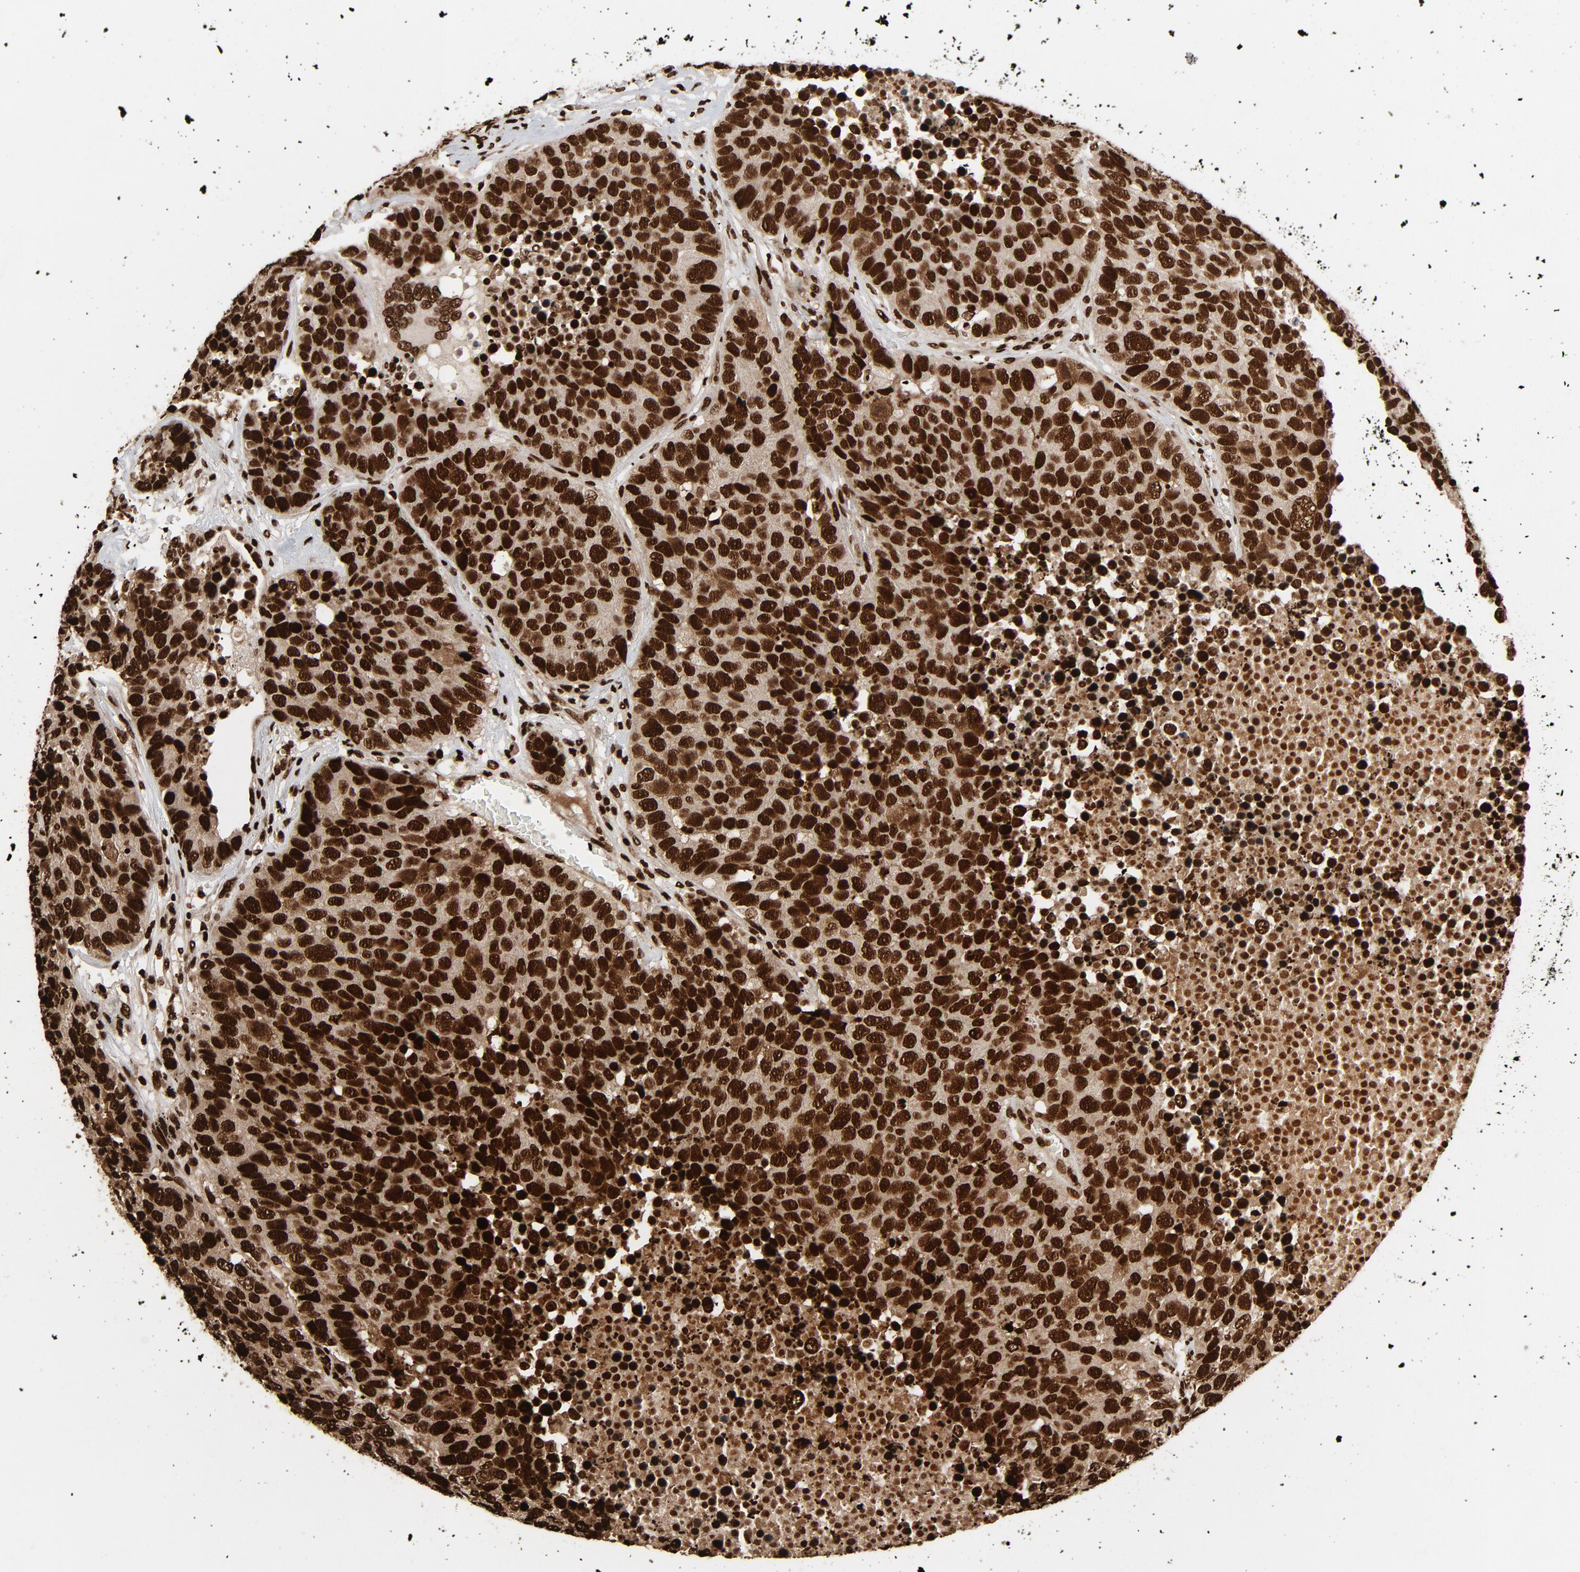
{"staining": {"intensity": "strong", "quantity": ">75%", "location": "nuclear"}, "tissue": "carcinoid", "cell_type": "Tumor cells", "image_type": "cancer", "snomed": [{"axis": "morphology", "description": "Carcinoid, malignant, NOS"}, {"axis": "topography", "description": "Lung"}], "caption": "Immunohistochemistry (IHC) staining of carcinoid, which reveals high levels of strong nuclear expression in about >75% of tumor cells indicating strong nuclear protein staining. The staining was performed using DAB (brown) for protein detection and nuclei were counterstained in hematoxylin (blue).", "gene": "TP53BP1", "patient": {"sex": "male", "age": 60}}